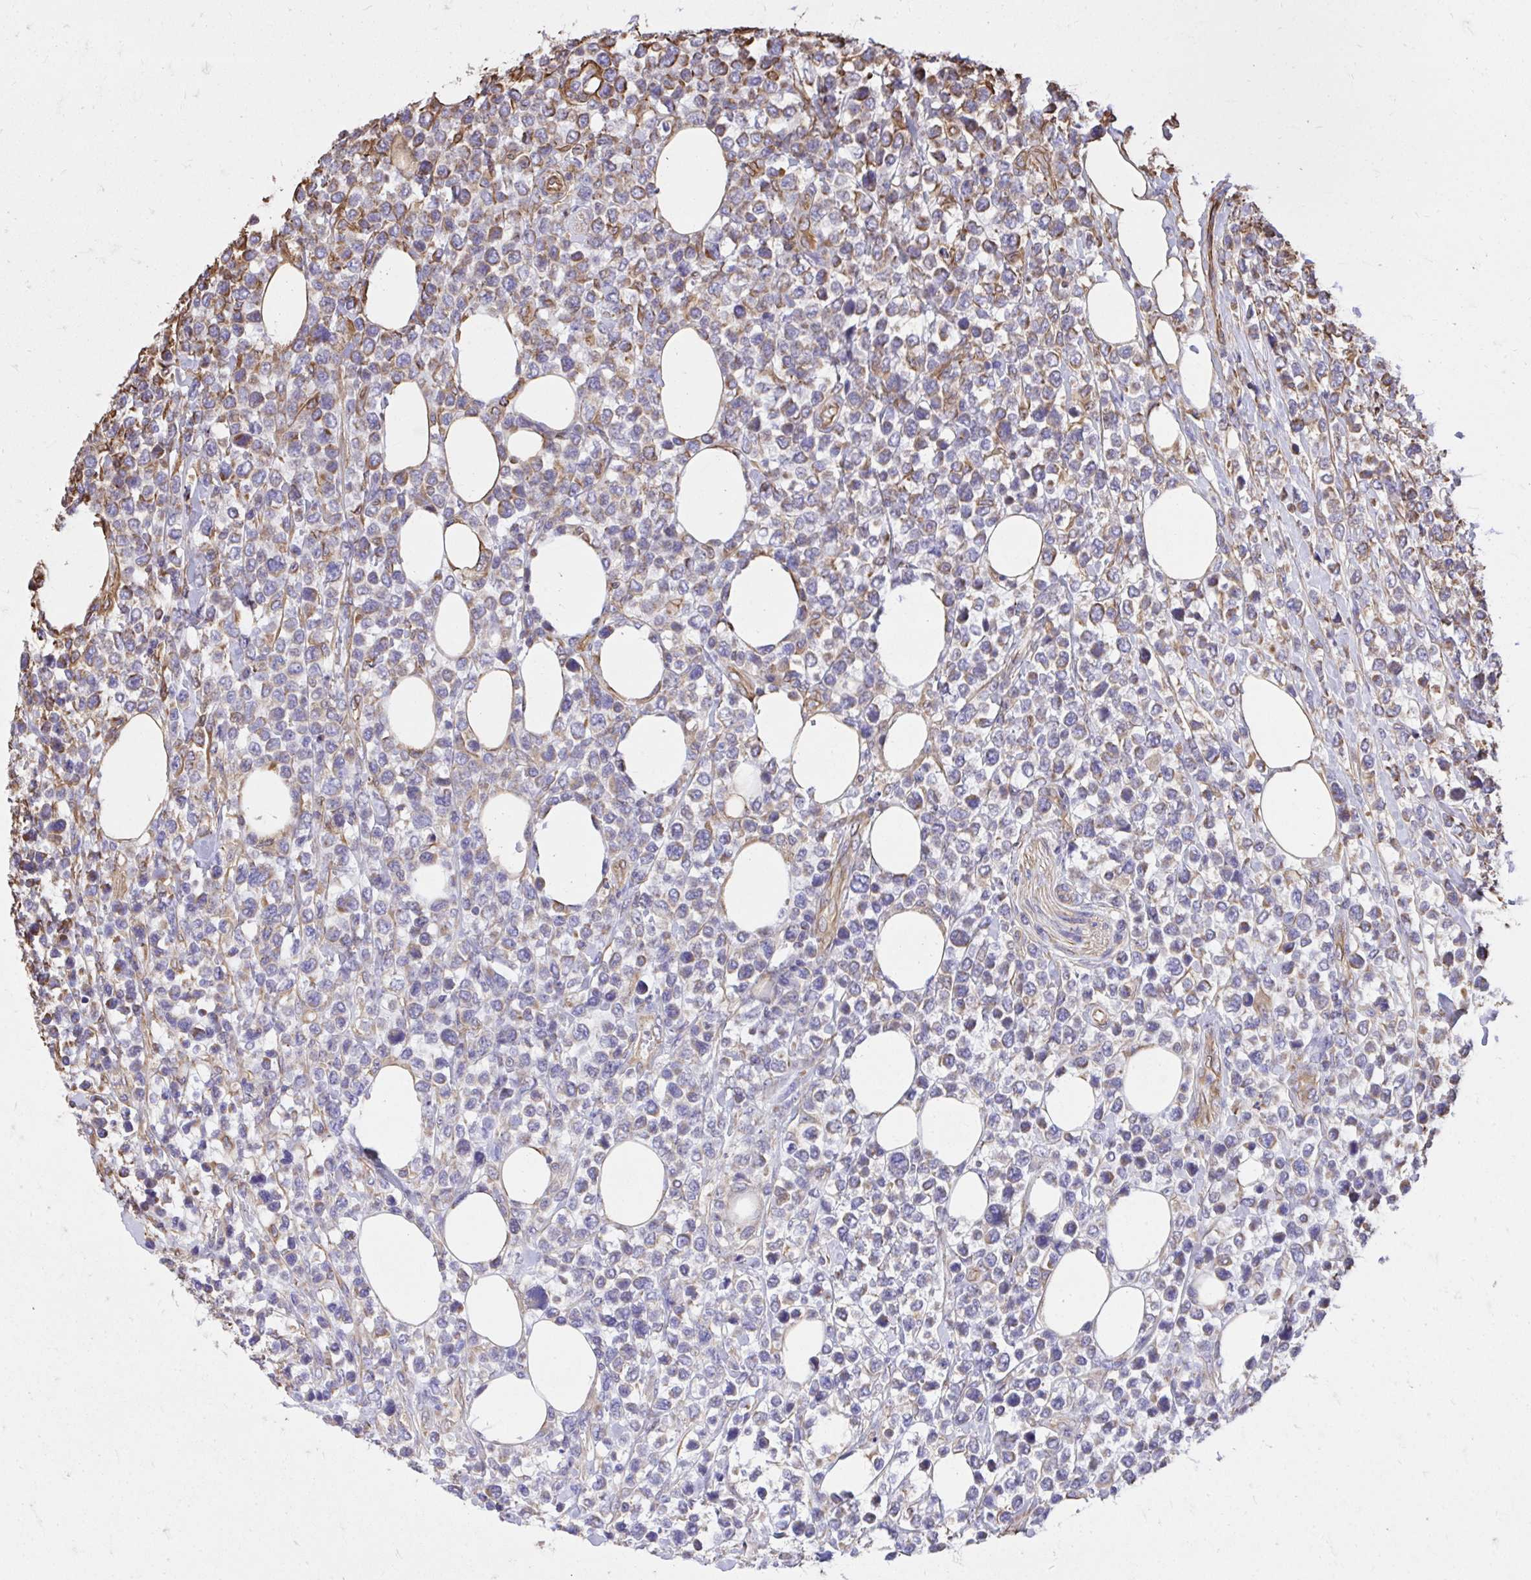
{"staining": {"intensity": "negative", "quantity": "none", "location": "none"}, "tissue": "lymphoma", "cell_type": "Tumor cells", "image_type": "cancer", "snomed": [{"axis": "morphology", "description": "Malignant lymphoma, non-Hodgkin's type, High grade"}, {"axis": "topography", "description": "Soft tissue"}], "caption": "Photomicrograph shows no significant protein staining in tumor cells of lymphoma.", "gene": "RNF103", "patient": {"sex": "female", "age": 56}}